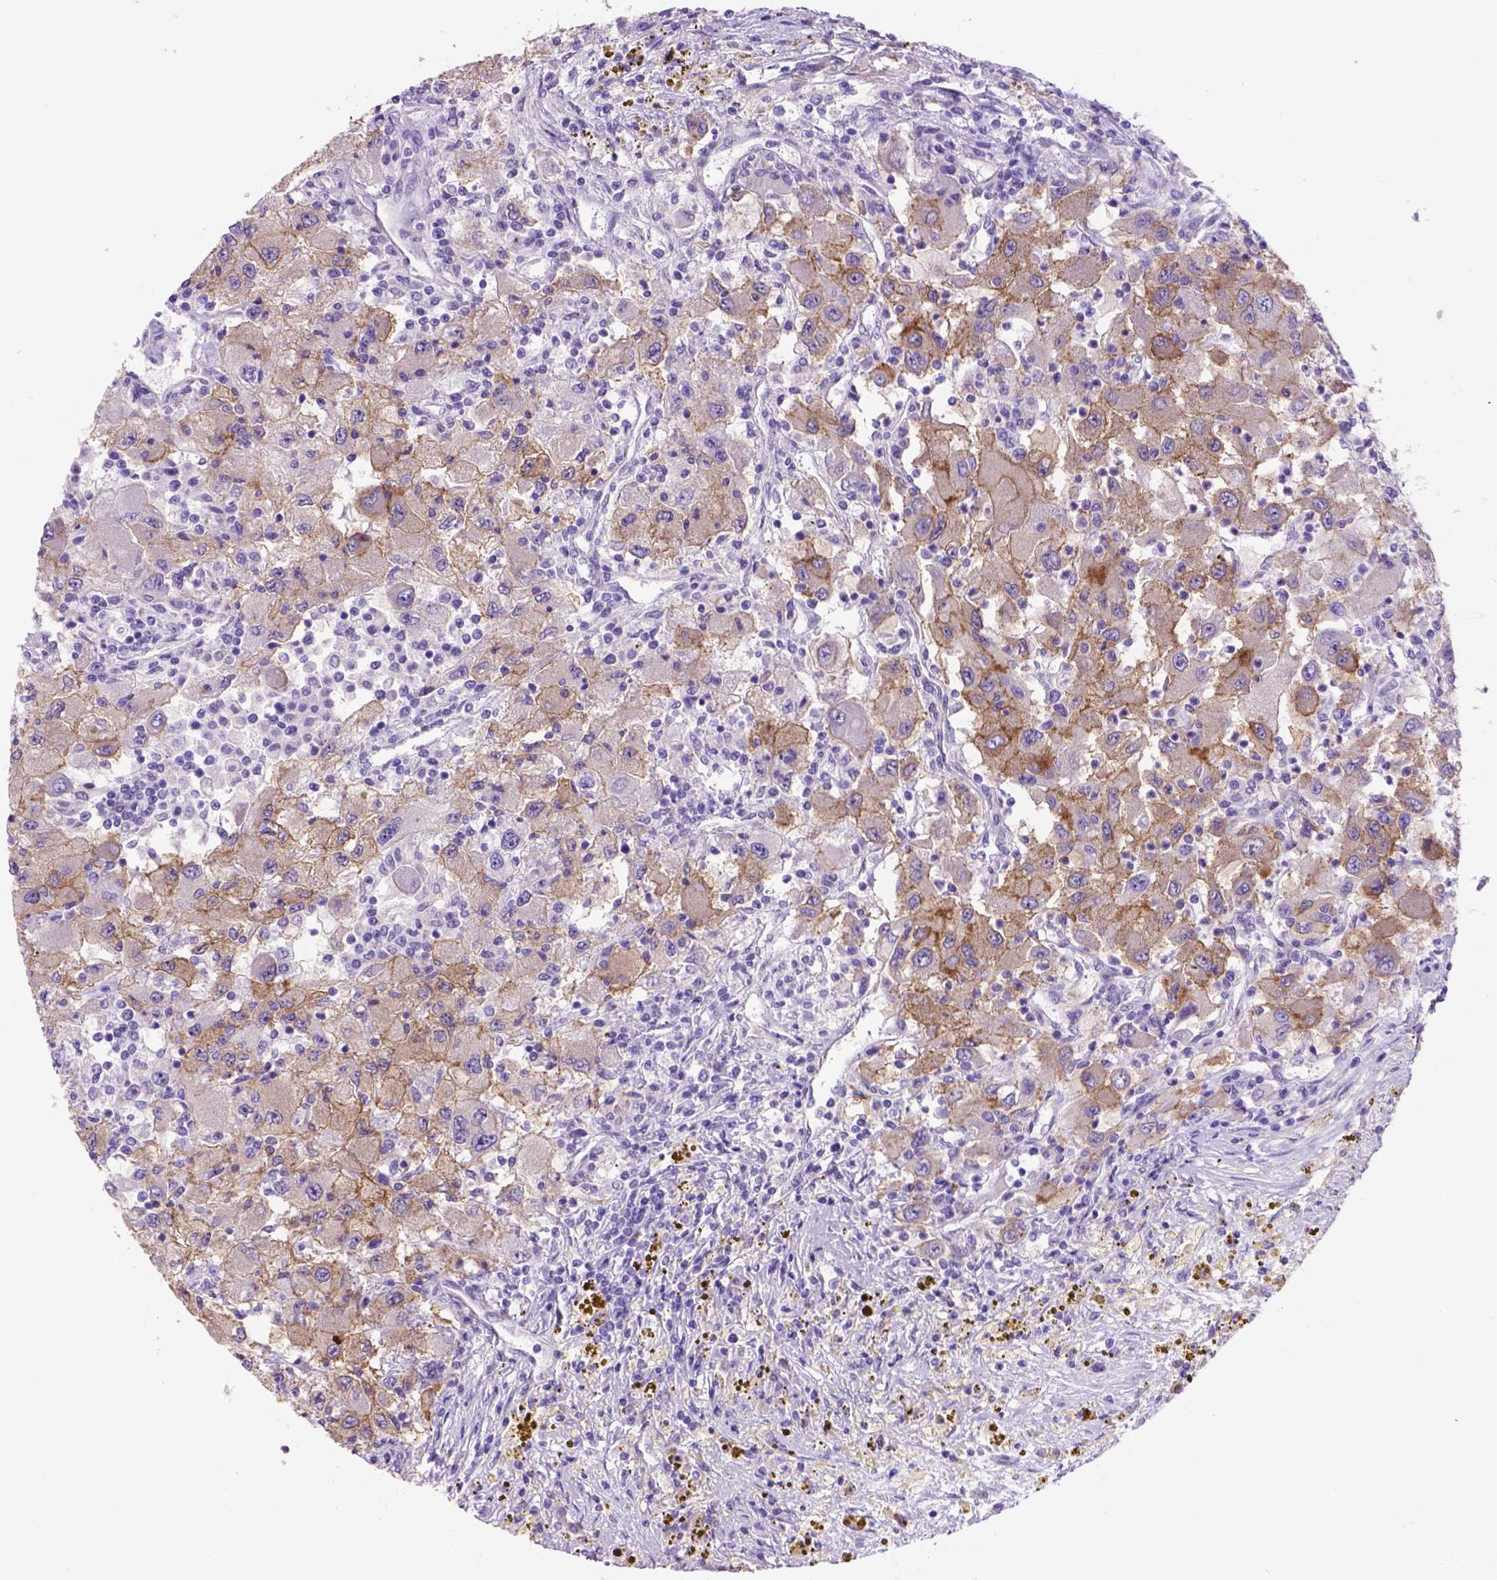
{"staining": {"intensity": "weak", "quantity": ">75%", "location": "cytoplasmic/membranous"}, "tissue": "renal cancer", "cell_type": "Tumor cells", "image_type": "cancer", "snomed": [{"axis": "morphology", "description": "Adenocarcinoma, NOS"}, {"axis": "topography", "description": "Kidney"}], "caption": "Protein expression analysis of human renal cancer (adenocarcinoma) reveals weak cytoplasmic/membranous positivity in approximately >75% of tumor cells.", "gene": "EGFR", "patient": {"sex": "female", "age": 67}}